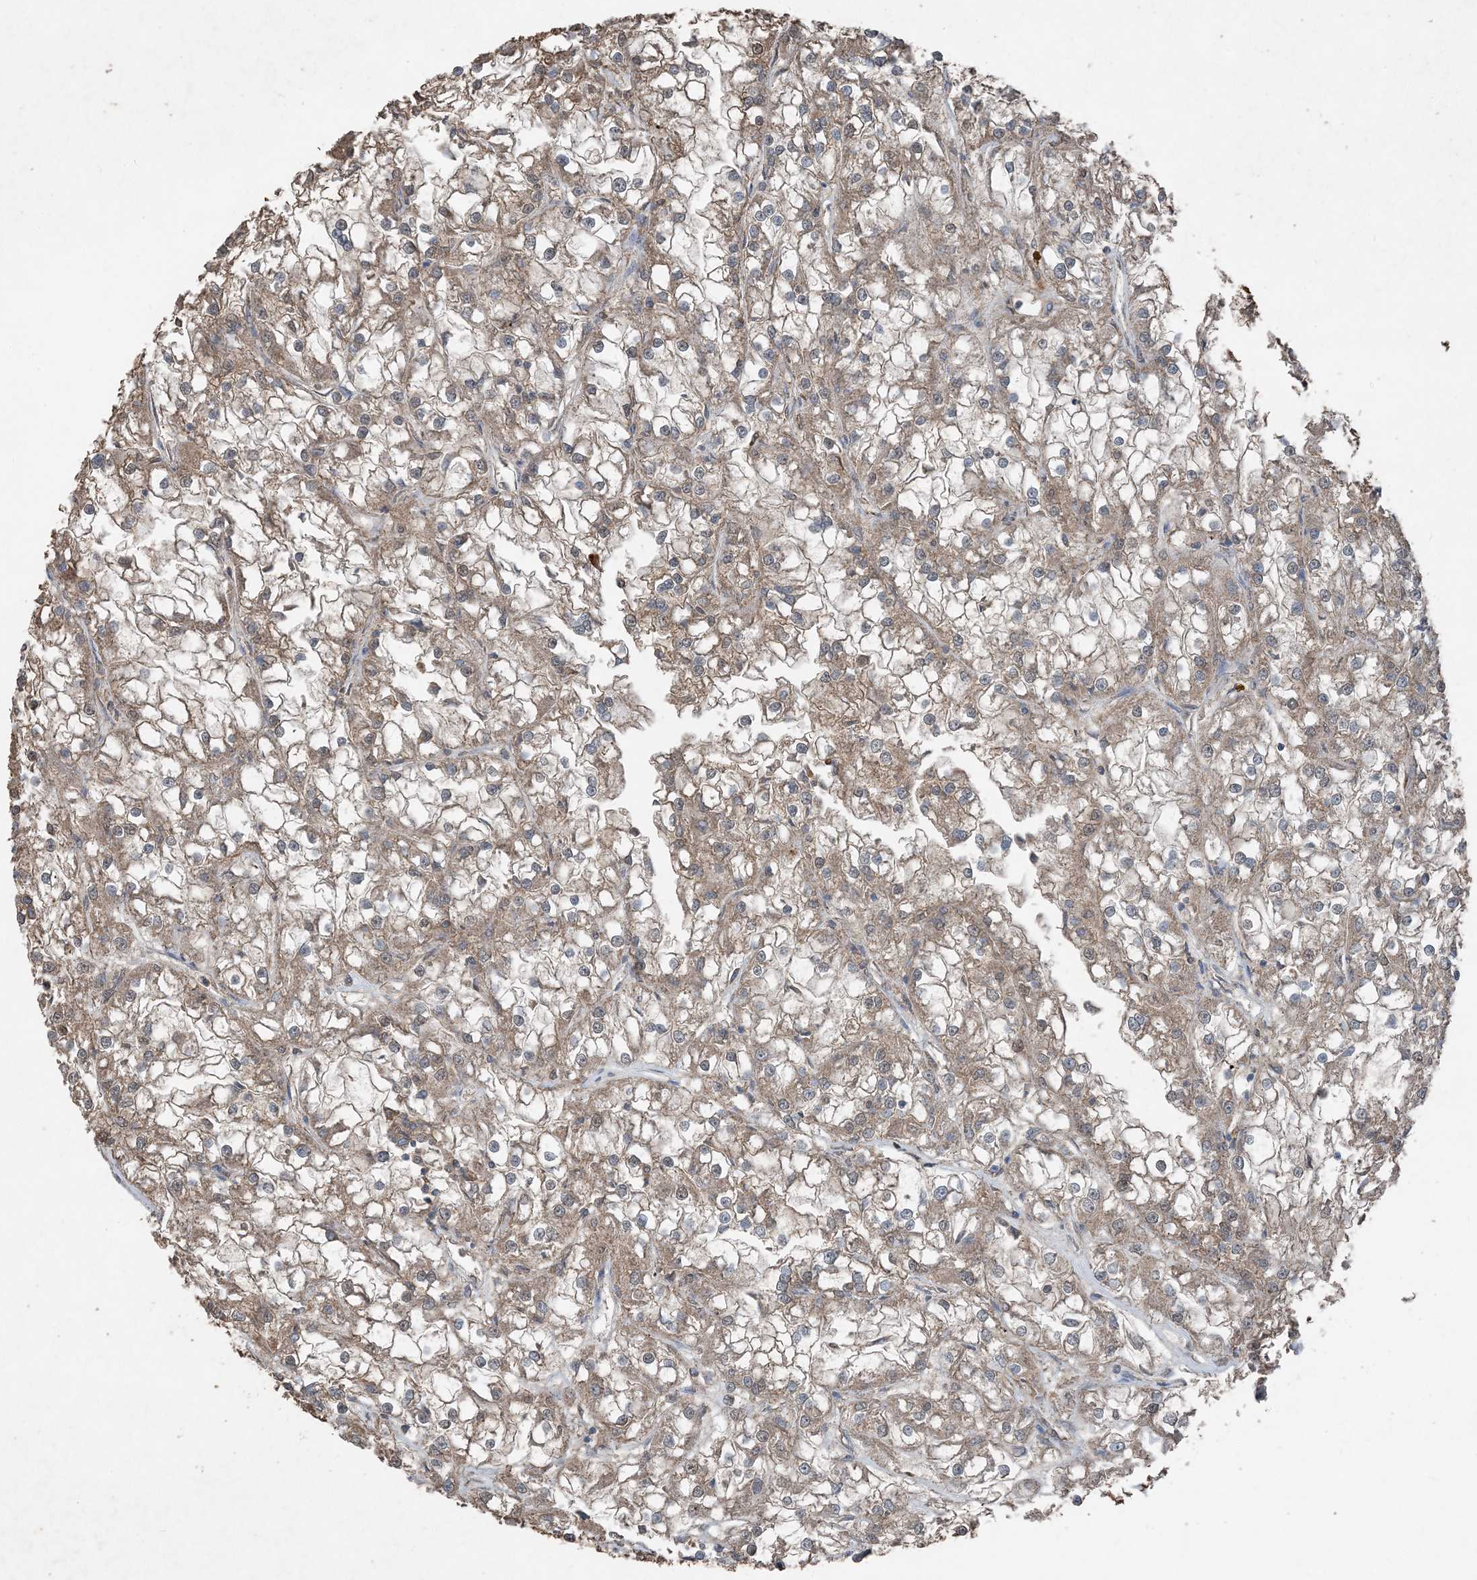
{"staining": {"intensity": "moderate", "quantity": ">75%", "location": "cytoplasmic/membranous"}, "tissue": "renal cancer", "cell_type": "Tumor cells", "image_type": "cancer", "snomed": [{"axis": "morphology", "description": "Adenocarcinoma, NOS"}, {"axis": "topography", "description": "Kidney"}], "caption": "Tumor cells demonstrate medium levels of moderate cytoplasmic/membranous expression in about >75% of cells in human renal cancer.", "gene": "FCN3", "patient": {"sex": "female", "age": 52}}